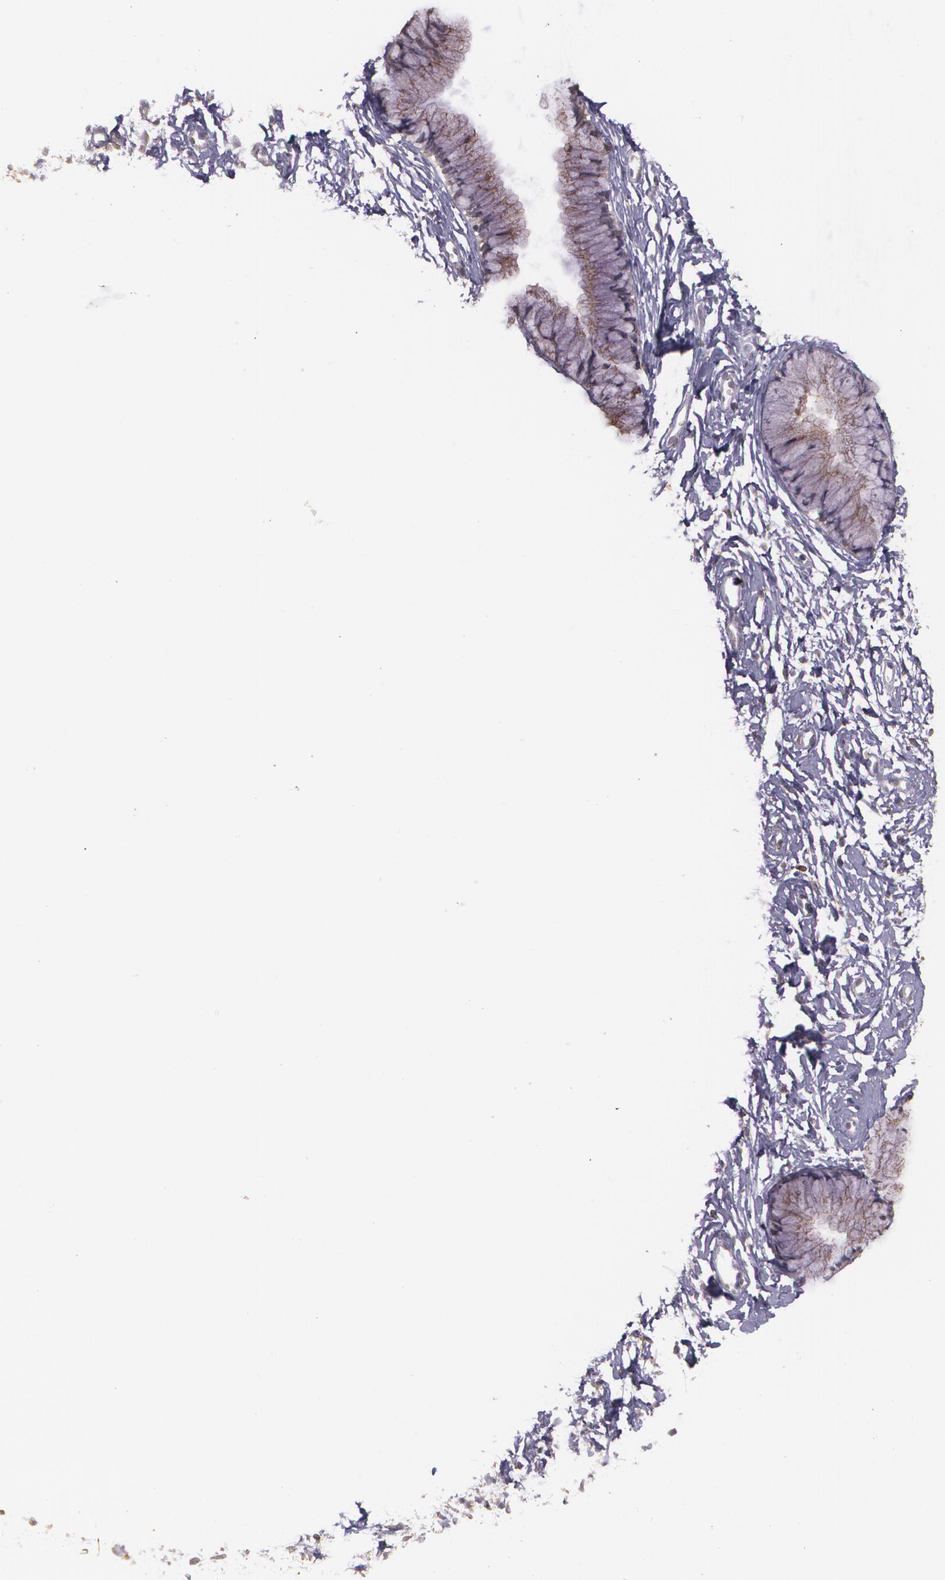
{"staining": {"intensity": "moderate", "quantity": ">75%", "location": "cytoplasmic/membranous"}, "tissue": "cervix", "cell_type": "Glandular cells", "image_type": "normal", "snomed": [{"axis": "morphology", "description": "Normal tissue, NOS"}, {"axis": "topography", "description": "Cervix"}], "caption": "IHC of benign human cervix displays medium levels of moderate cytoplasmic/membranous staining in about >75% of glandular cells. Nuclei are stained in blue.", "gene": "ATF3", "patient": {"sex": "female", "age": 46}}